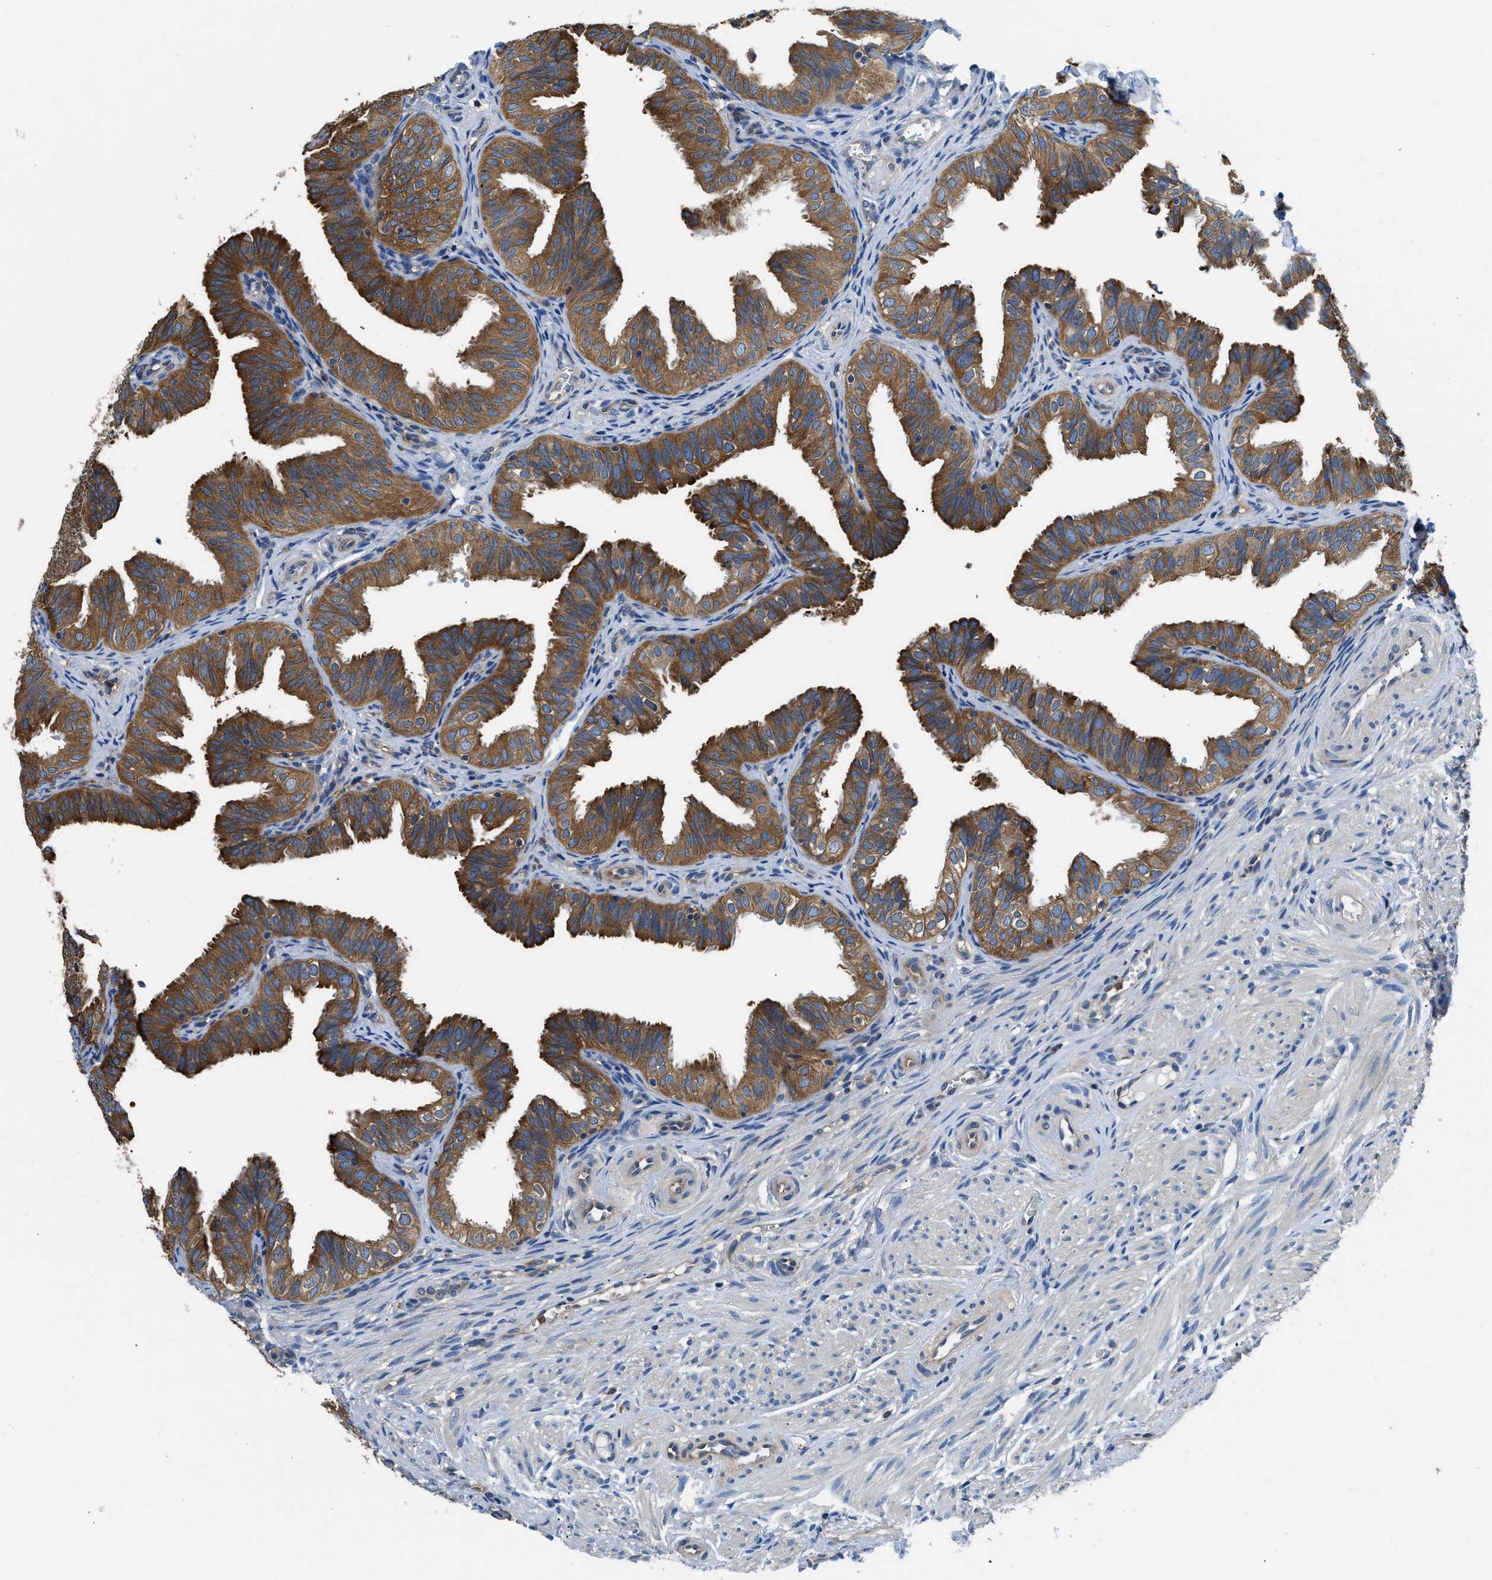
{"staining": {"intensity": "strong", "quantity": ">75%", "location": "cytoplasmic/membranous"}, "tissue": "fallopian tube", "cell_type": "Glandular cells", "image_type": "normal", "snomed": [{"axis": "morphology", "description": "Normal tissue, NOS"}, {"axis": "topography", "description": "Fallopian tube"}], "caption": "Strong cytoplasmic/membranous staining is seen in approximately >75% of glandular cells in benign fallopian tube. The staining was performed using DAB, with brown indicating positive protein expression. Nuclei are stained blue with hematoxylin.", "gene": "PKM", "patient": {"sex": "female", "age": 35}}